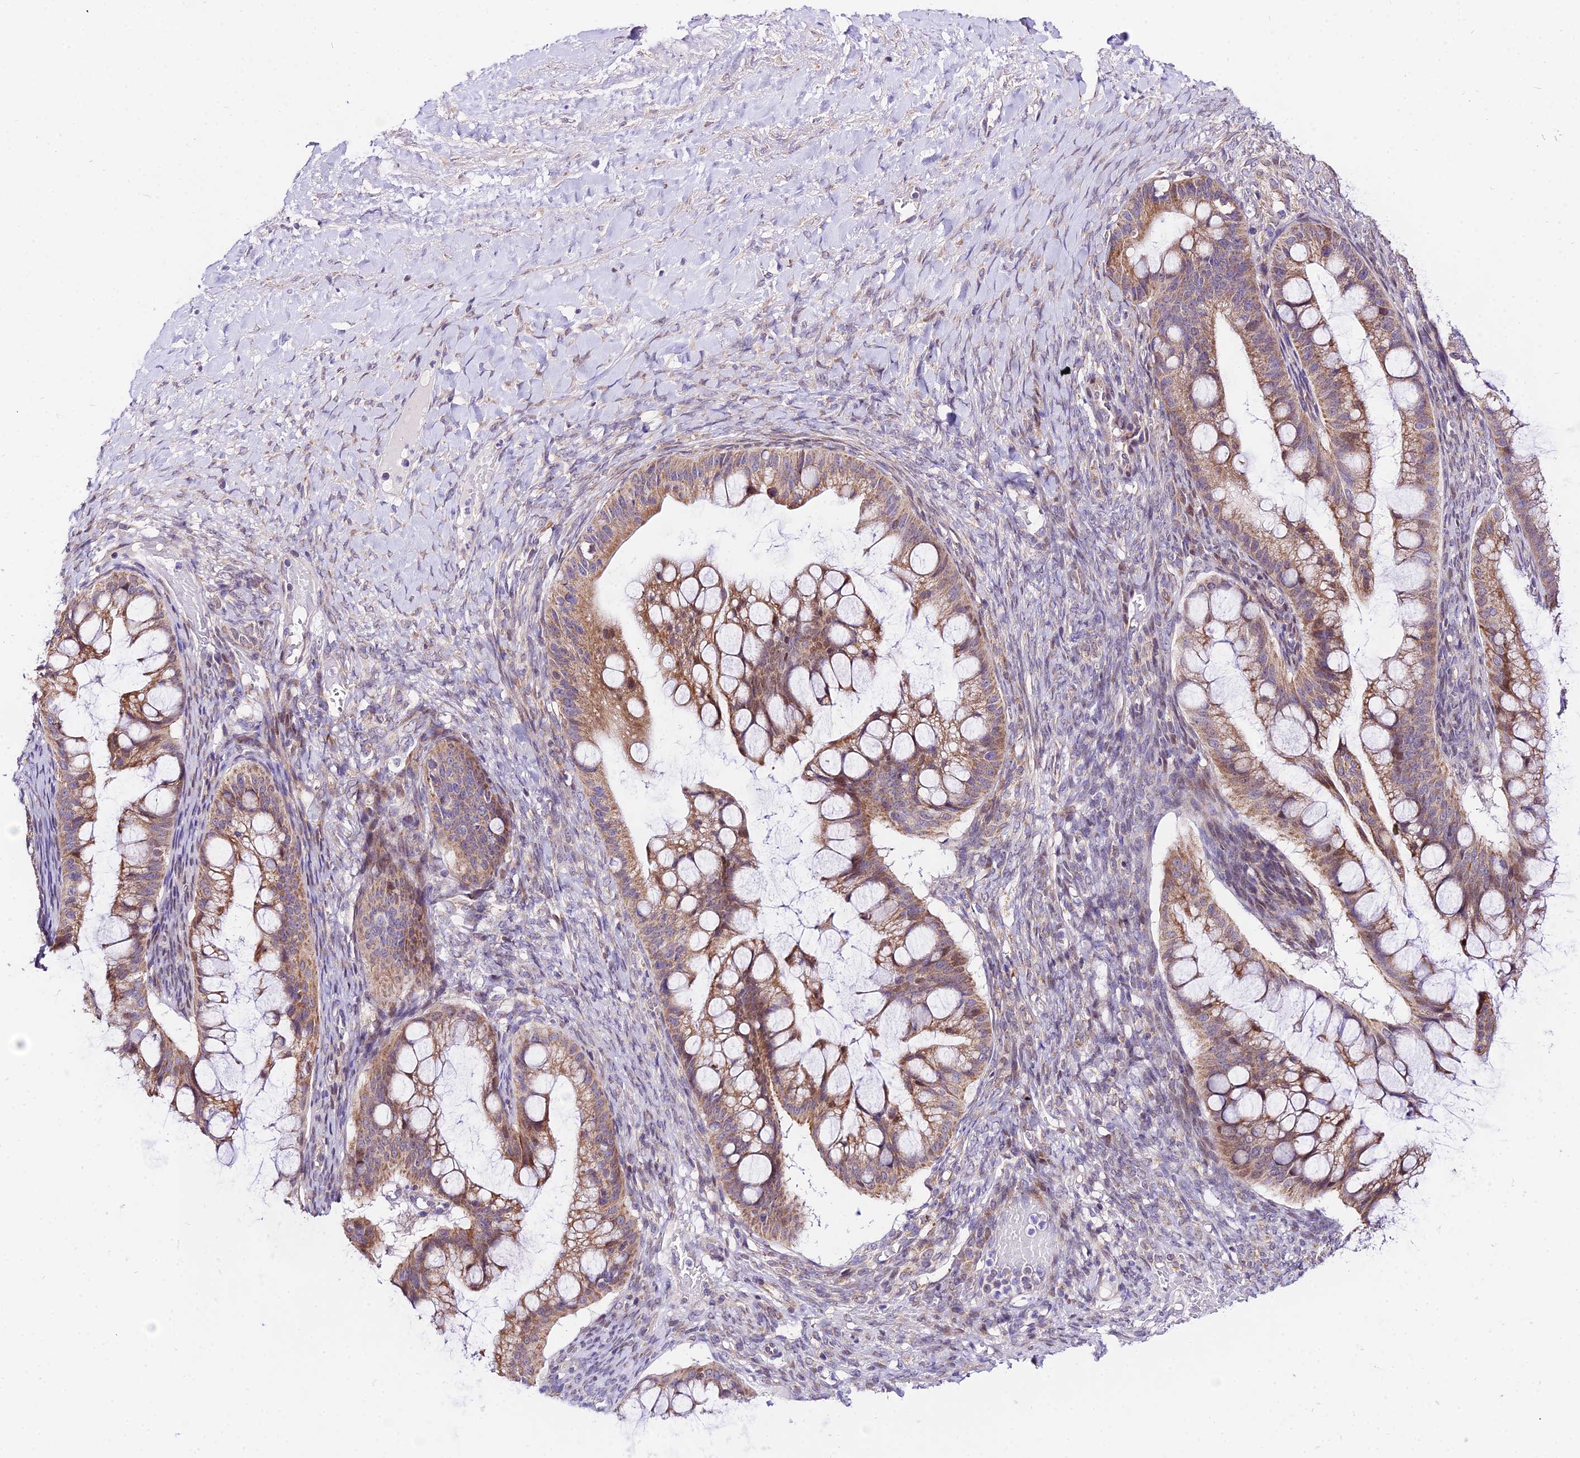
{"staining": {"intensity": "moderate", "quantity": ">75%", "location": "cytoplasmic/membranous"}, "tissue": "ovarian cancer", "cell_type": "Tumor cells", "image_type": "cancer", "snomed": [{"axis": "morphology", "description": "Cystadenocarcinoma, mucinous, NOS"}, {"axis": "topography", "description": "Ovary"}], "caption": "Ovarian mucinous cystadenocarcinoma tissue shows moderate cytoplasmic/membranous expression in approximately >75% of tumor cells", "gene": "ATP5PB", "patient": {"sex": "female", "age": 73}}